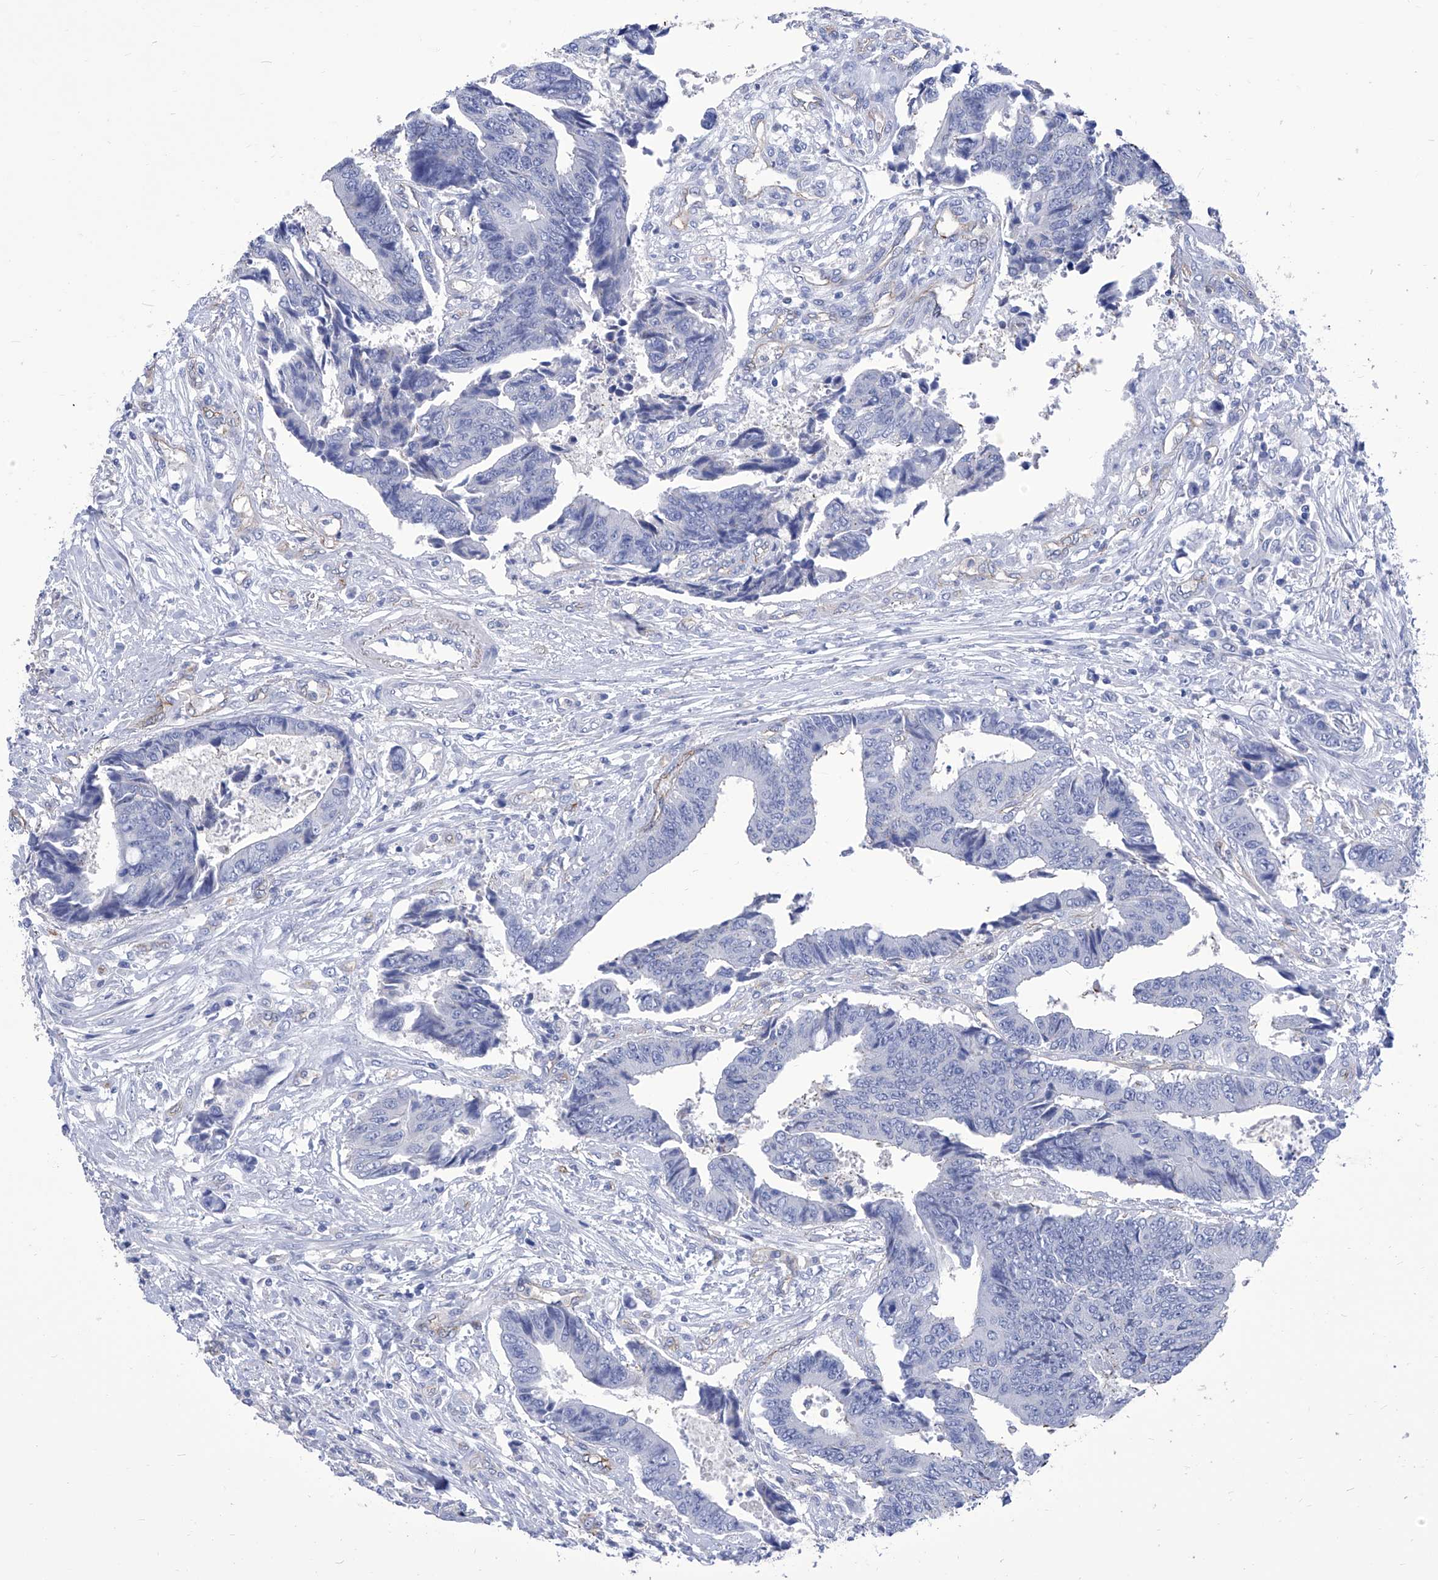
{"staining": {"intensity": "negative", "quantity": "none", "location": "none"}, "tissue": "colorectal cancer", "cell_type": "Tumor cells", "image_type": "cancer", "snomed": [{"axis": "morphology", "description": "Adenocarcinoma, NOS"}, {"axis": "topography", "description": "Rectum"}], "caption": "An IHC image of colorectal cancer is shown. There is no staining in tumor cells of colorectal cancer.", "gene": "SMS", "patient": {"sex": "male", "age": 84}}